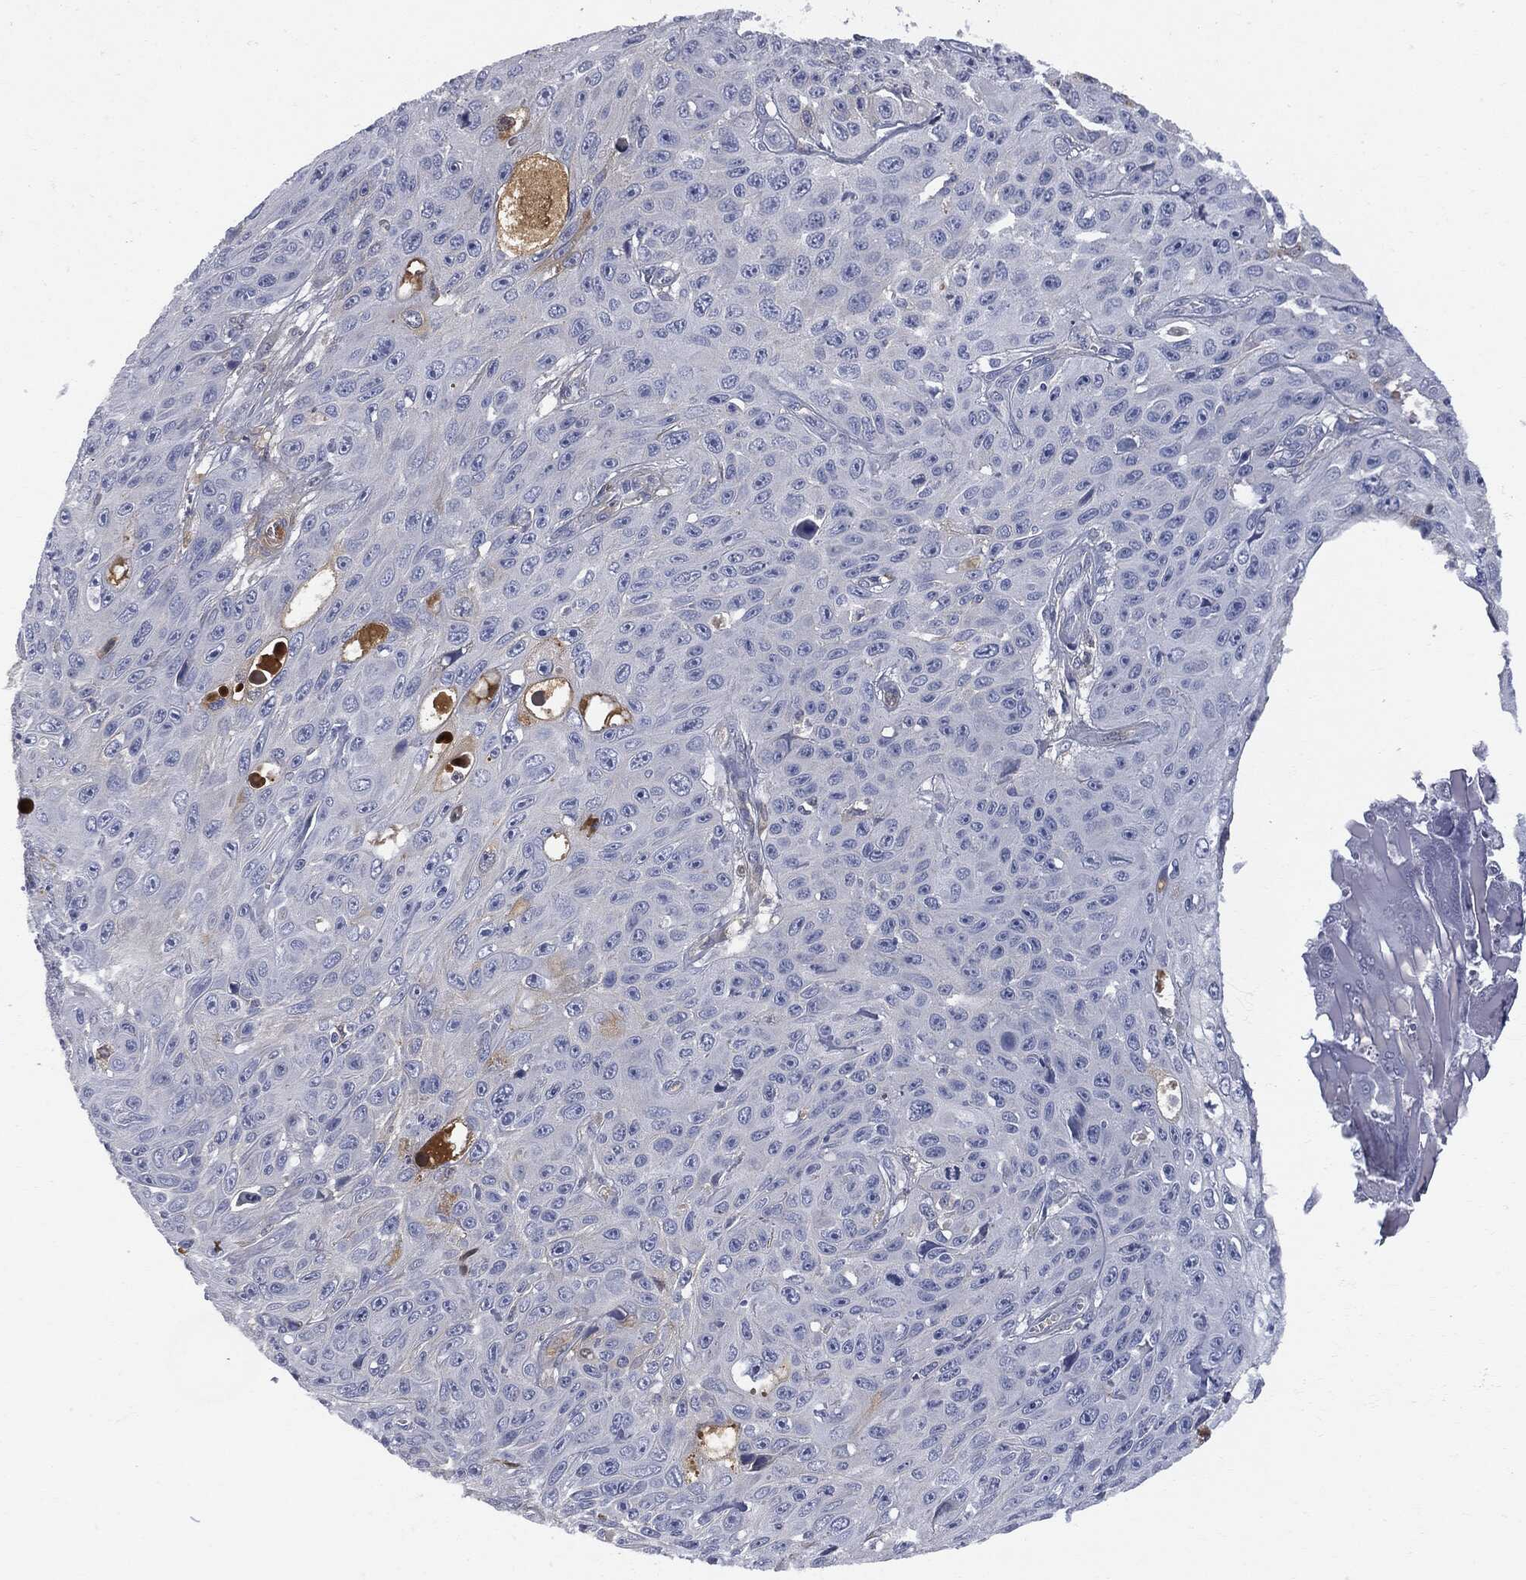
{"staining": {"intensity": "negative", "quantity": "none", "location": "none"}, "tissue": "skin cancer", "cell_type": "Tumor cells", "image_type": "cancer", "snomed": [{"axis": "morphology", "description": "Squamous cell carcinoma, NOS"}, {"axis": "topography", "description": "Skin"}], "caption": "IHC of human skin cancer shows no positivity in tumor cells.", "gene": "BTK", "patient": {"sex": "male", "age": 82}}